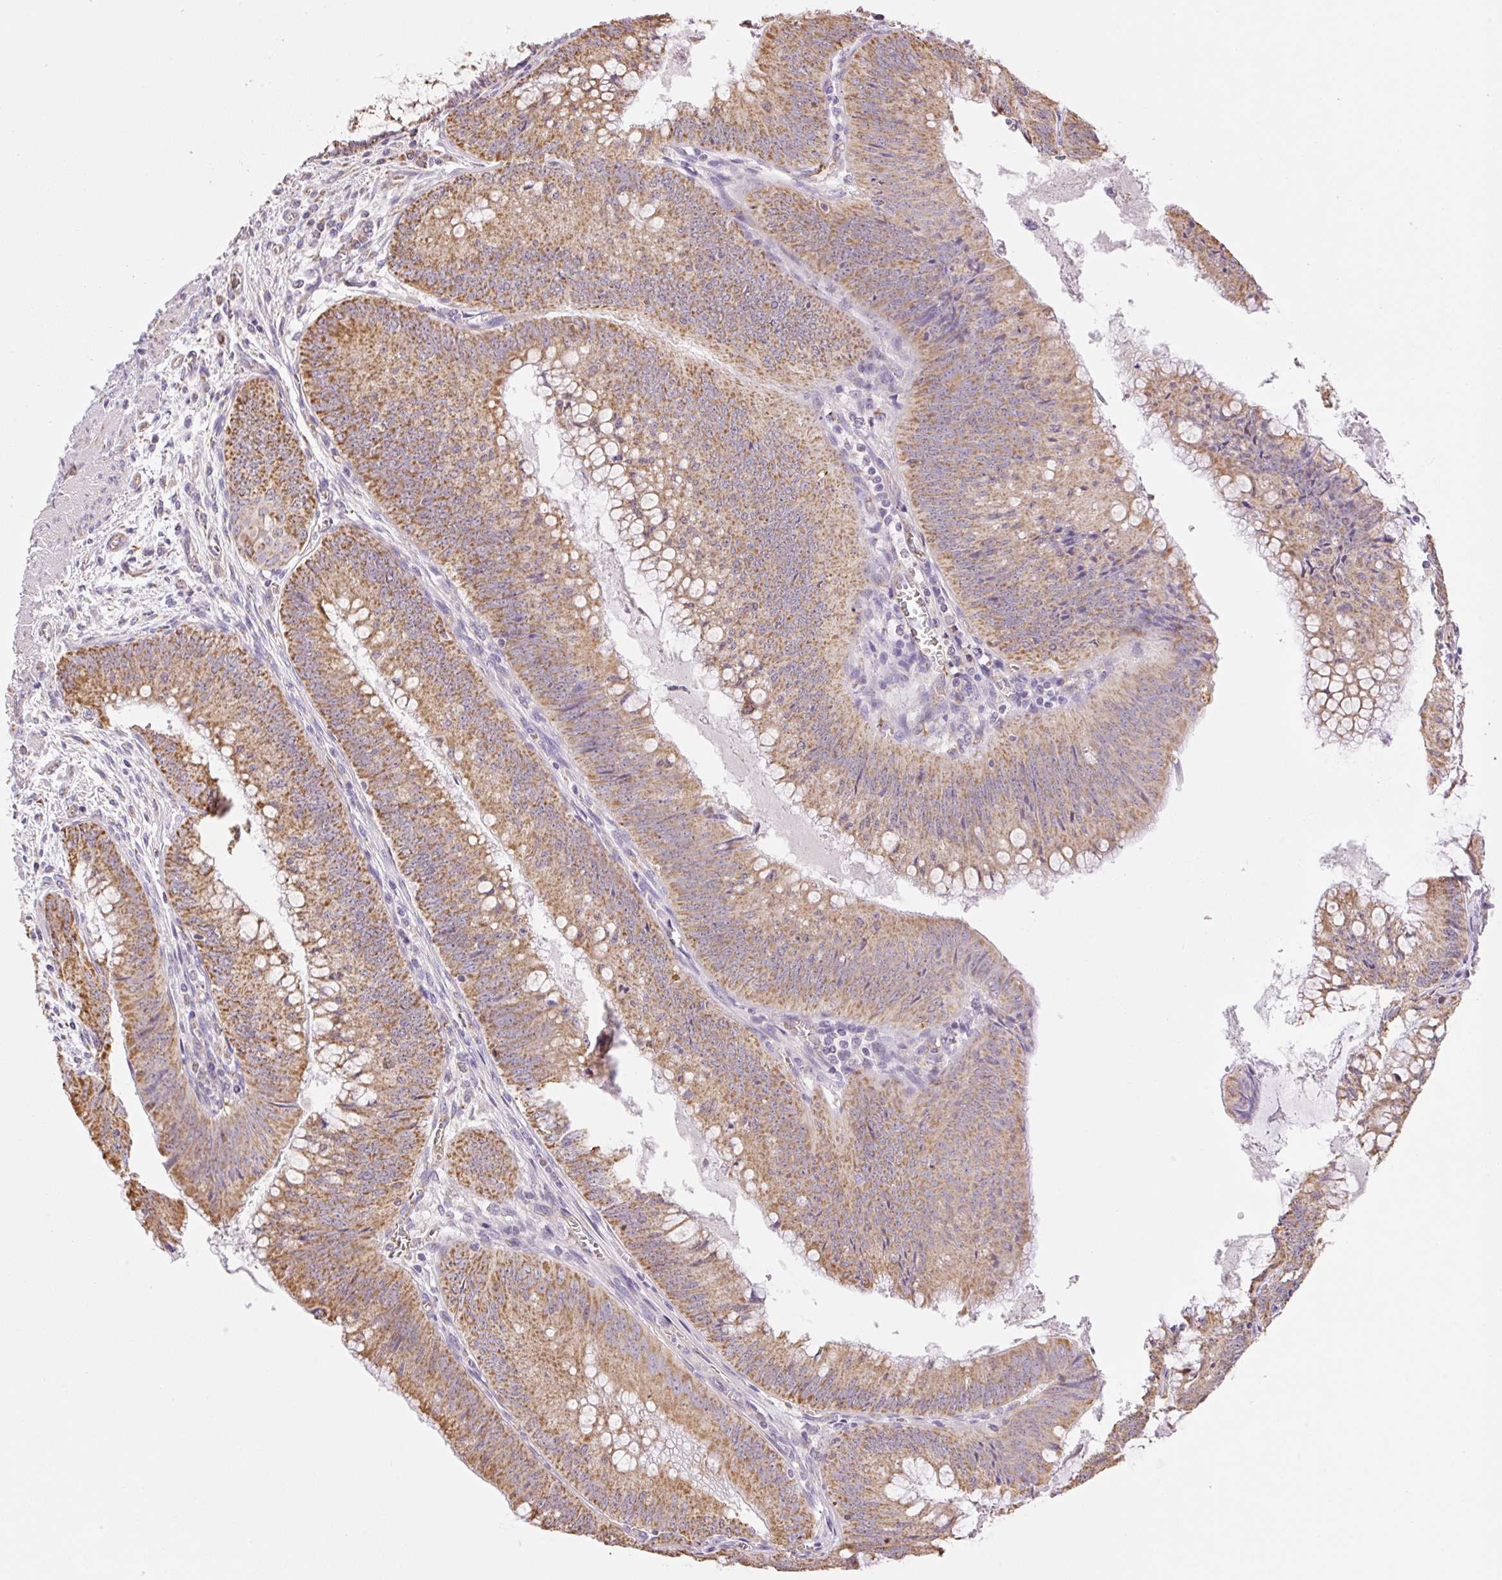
{"staining": {"intensity": "moderate", "quantity": ">75%", "location": "cytoplasmic/membranous"}, "tissue": "colorectal cancer", "cell_type": "Tumor cells", "image_type": "cancer", "snomed": [{"axis": "morphology", "description": "Adenocarcinoma, NOS"}, {"axis": "topography", "description": "Rectum"}], "caption": "A brown stain shows moderate cytoplasmic/membranous staining of a protein in adenocarcinoma (colorectal) tumor cells. (brown staining indicates protein expression, while blue staining denotes nuclei).", "gene": "ESAM", "patient": {"sex": "female", "age": 72}}